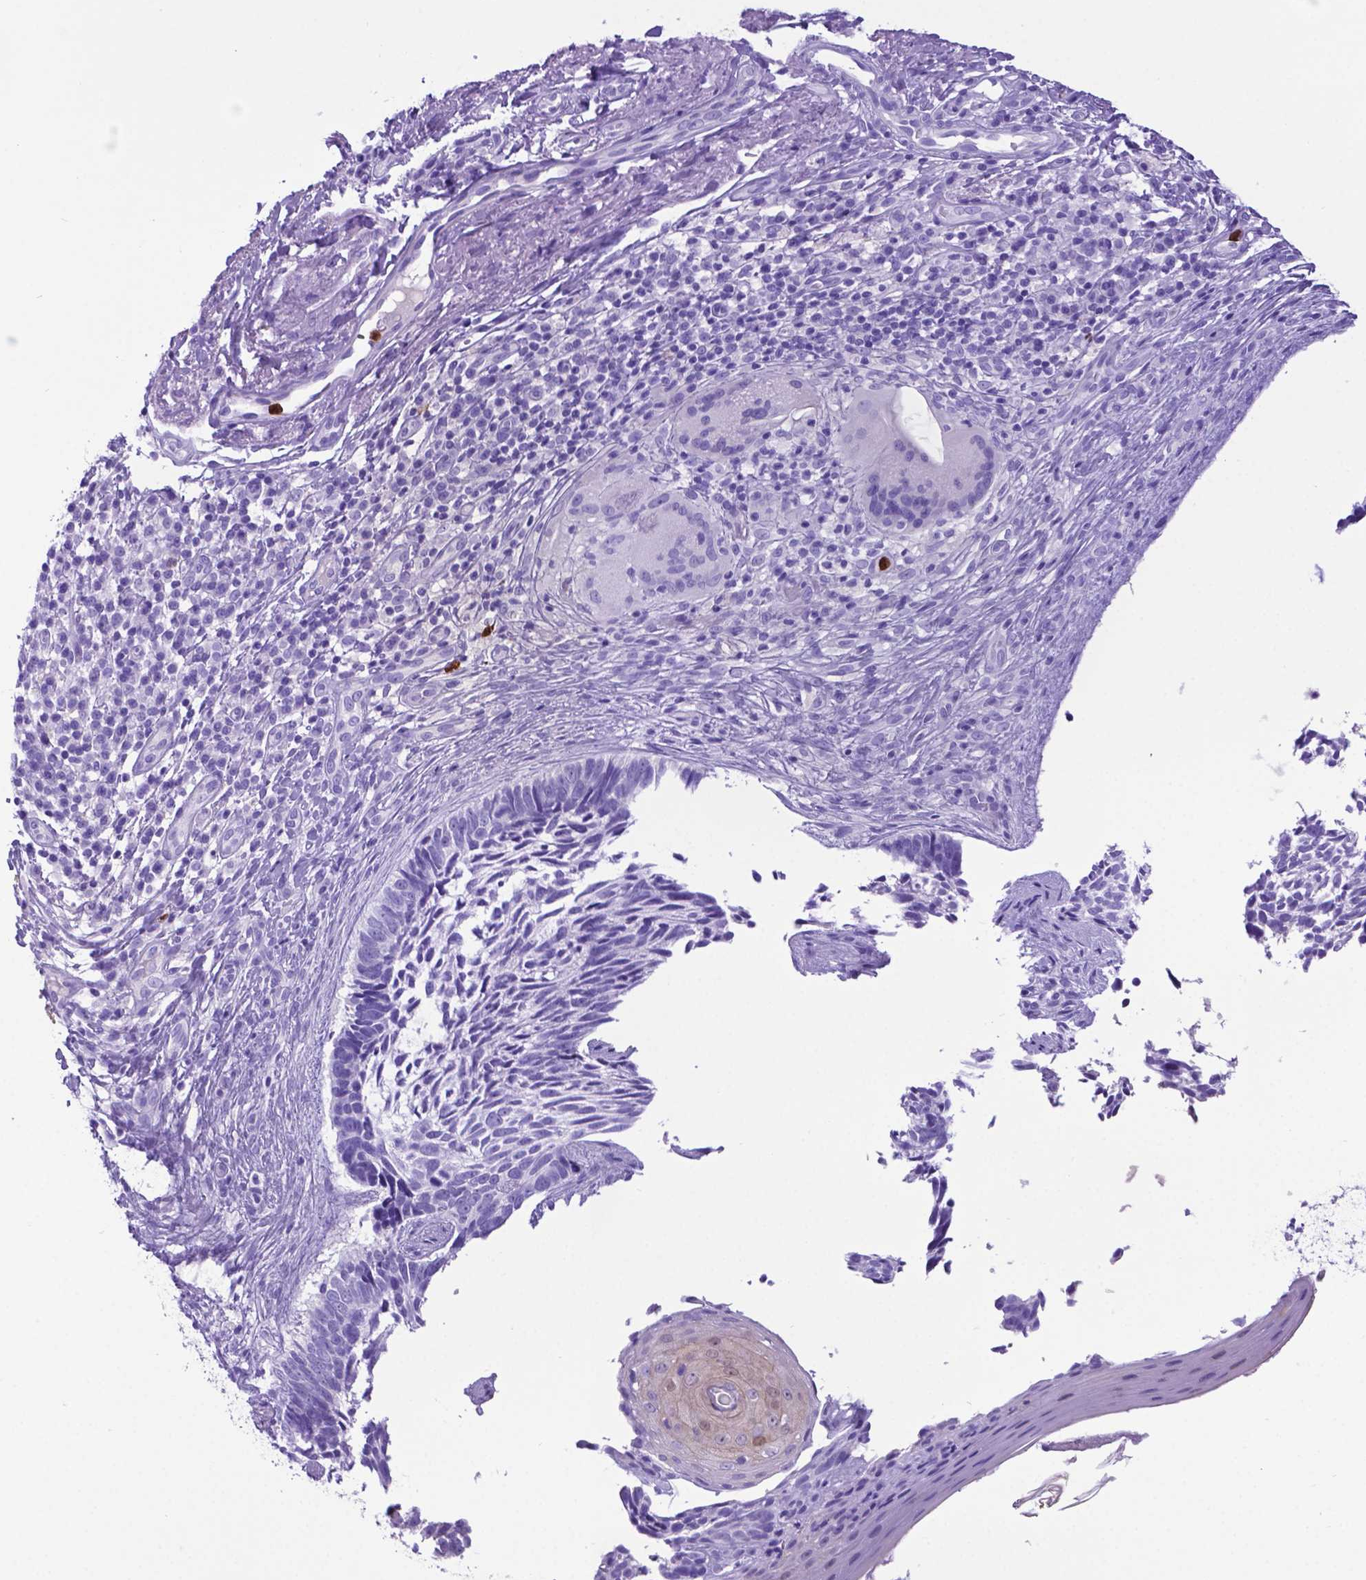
{"staining": {"intensity": "negative", "quantity": "none", "location": "none"}, "tissue": "skin cancer", "cell_type": "Tumor cells", "image_type": "cancer", "snomed": [{"axis": "morphology", "description": "Normal tissue, NOS"}, {"axis": "morphology", "description": "Basal cell carcinoma"}, {"axis": "topography", "description": "Skin"}], "caption": "Tumor cells are negative for protein expression in human skin cancer (basal cell carcinoma). (Brightfield microscopy of DAB immunohistochemistry (IHC) at high magnification).", "gene": "LZTR1", "patient": {"sex": "male", "age": 68}}